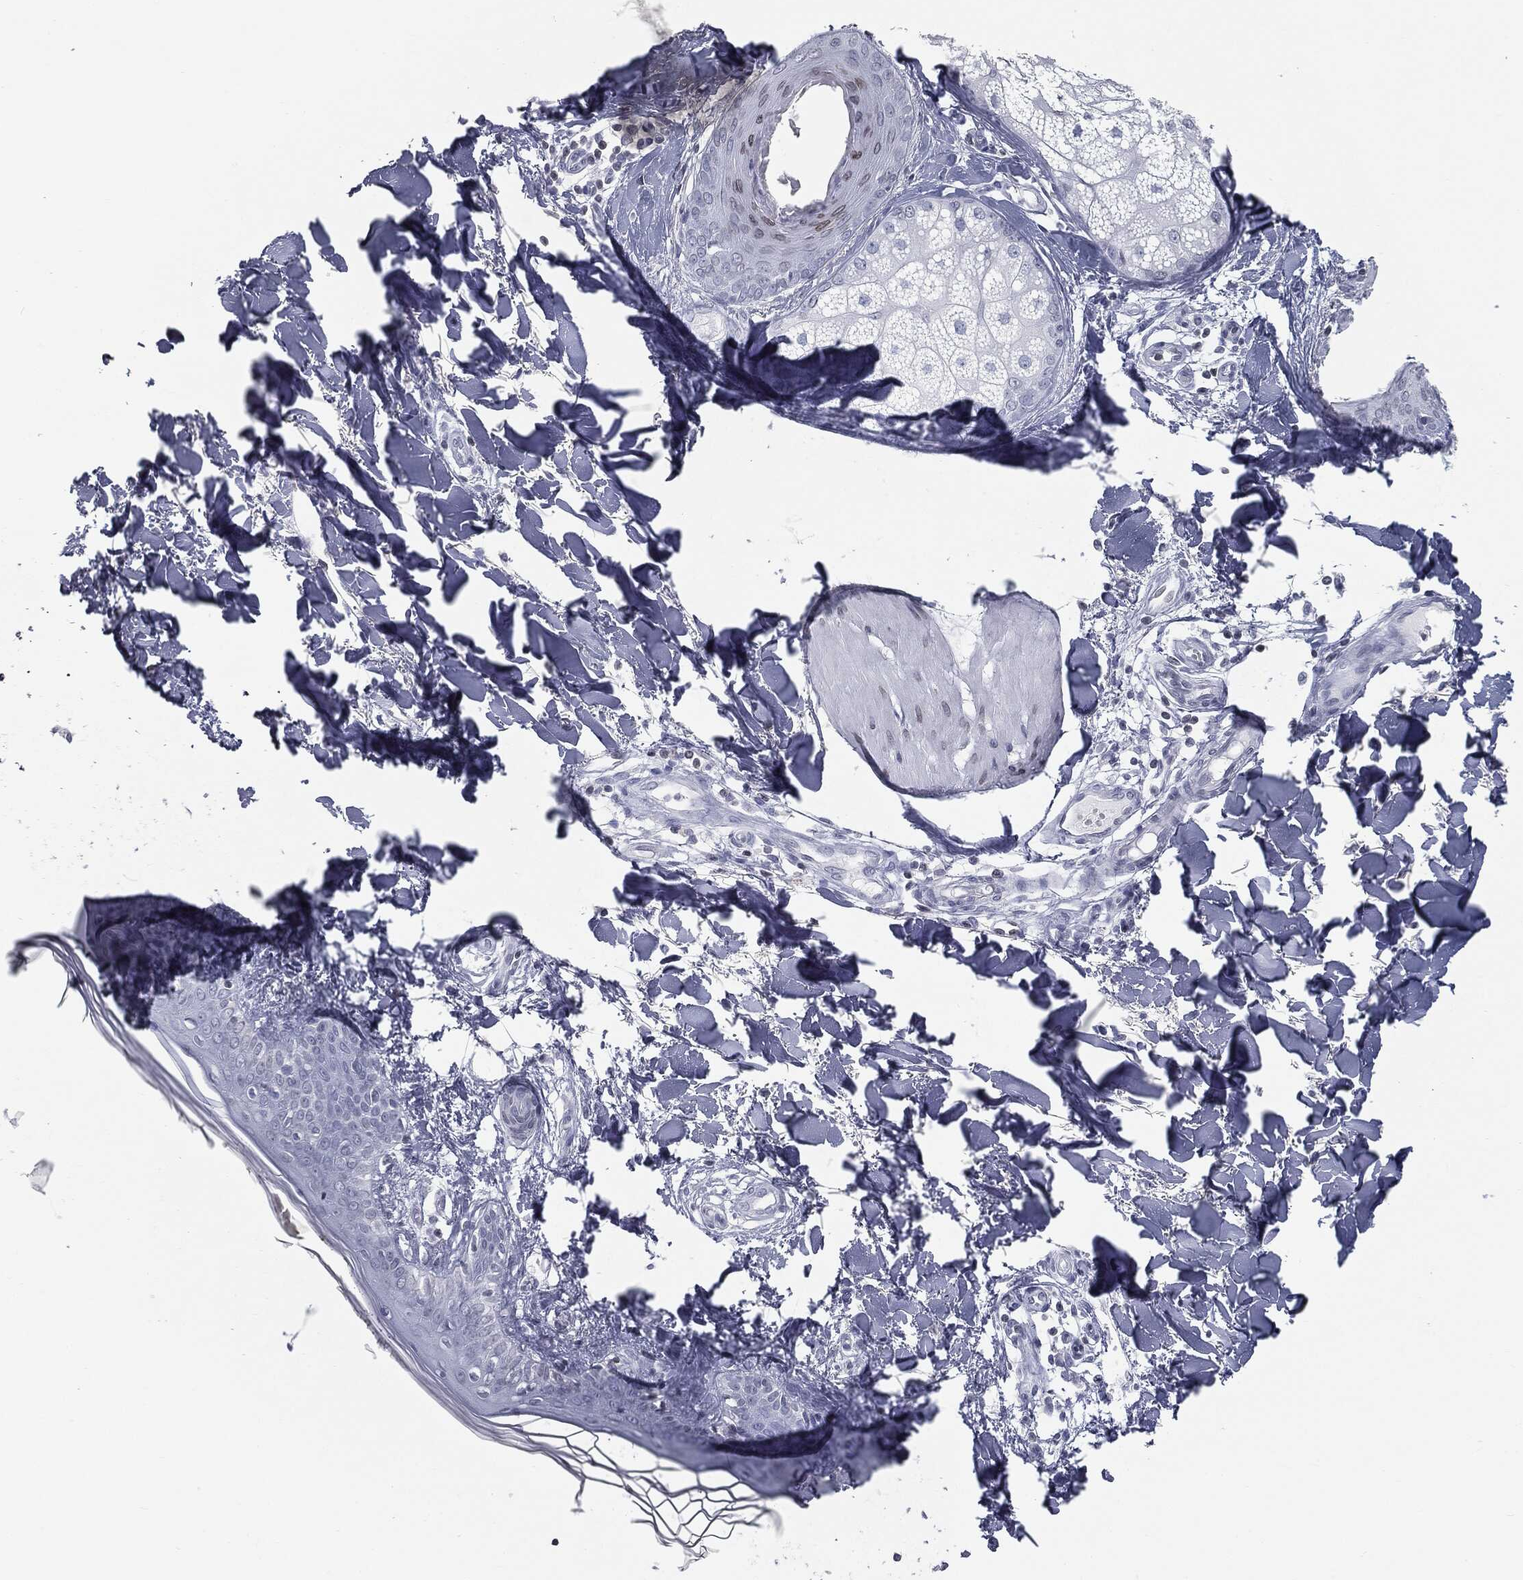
{"staining": {"intensity": "negative", "quantity": "none", "location": "none"}, "tissue": "skin", "cell_type": "Fibroblasts", "image_type": "normal", "snomed": [{"axis": "morphology", "description": "Normal tissue, NOS"}, {"axis": "morphology", "description": "Malignant melanoma, NOS"}, {"axis": "topography", "description": "Skin"}], "caption": "Image shows no protein expression in fibroblasts of normal skin.", "gene": "ALDOB", "patient": {"sex": "female", "age": 34}}